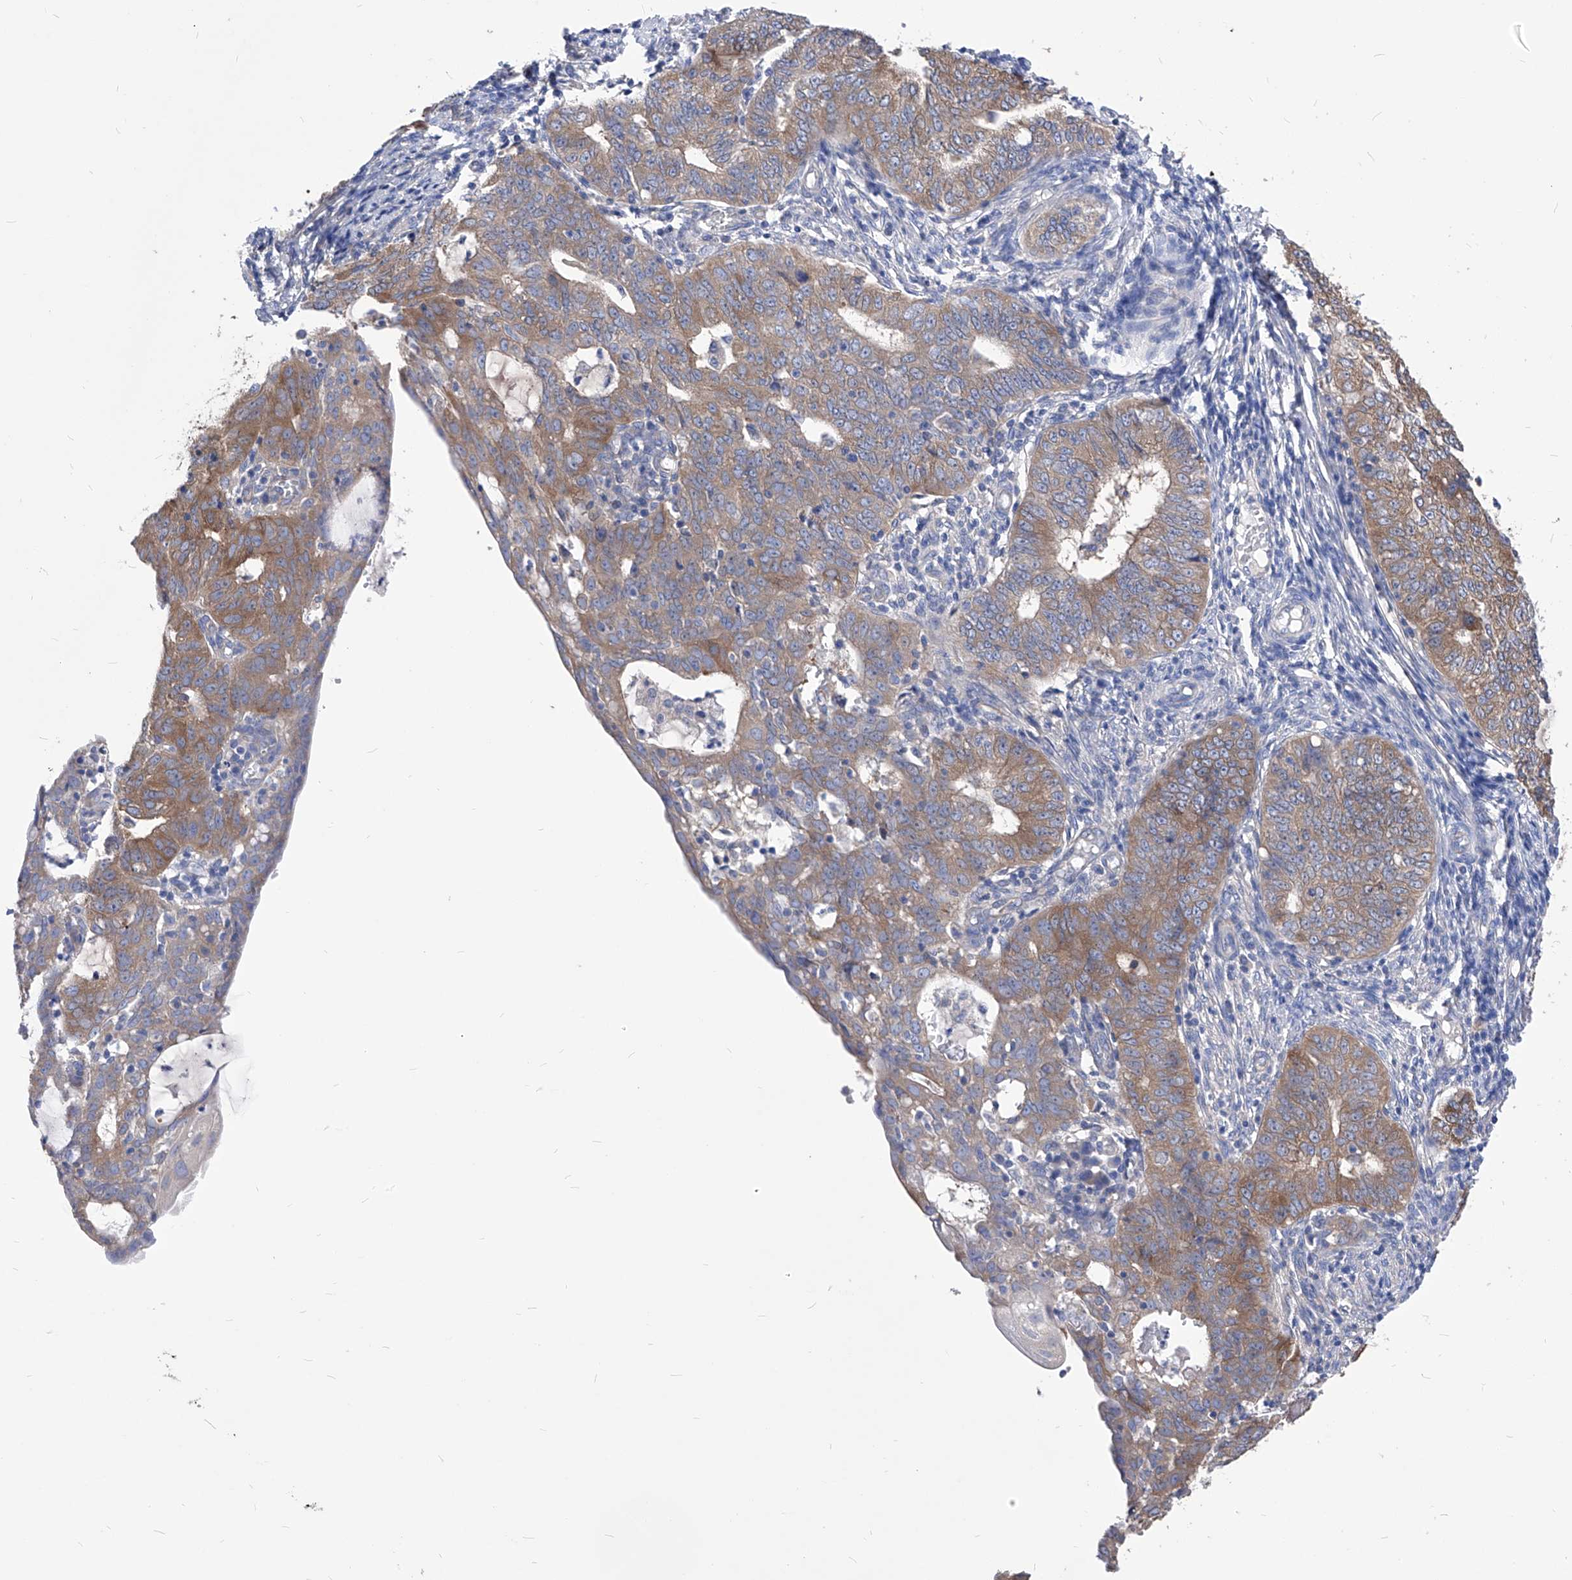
{"staining": {"intensity": "moderate", "quantity": ">75%", "location": "cytoplasmic/membranous"}, "tissue": "endometrial cancer", "cell_type": "Tumor cells", "image_type": "cancer", "snomed": [{"axis": "morphology", "description": "Adenocarcinoma, NOS"}, {"axis": "topography", "description": "Endometrium"}], "caption": "Adenocarcinoma (endometrial) stained with DAB (3,3'-diaminobenzidine) IHC shows medium levels of moderate cytoplasmic/membranous staining in approximately >75% of tumor cells.", "gene": "XPNPEP1", "patient": {"sex": "female", "age": 32}}